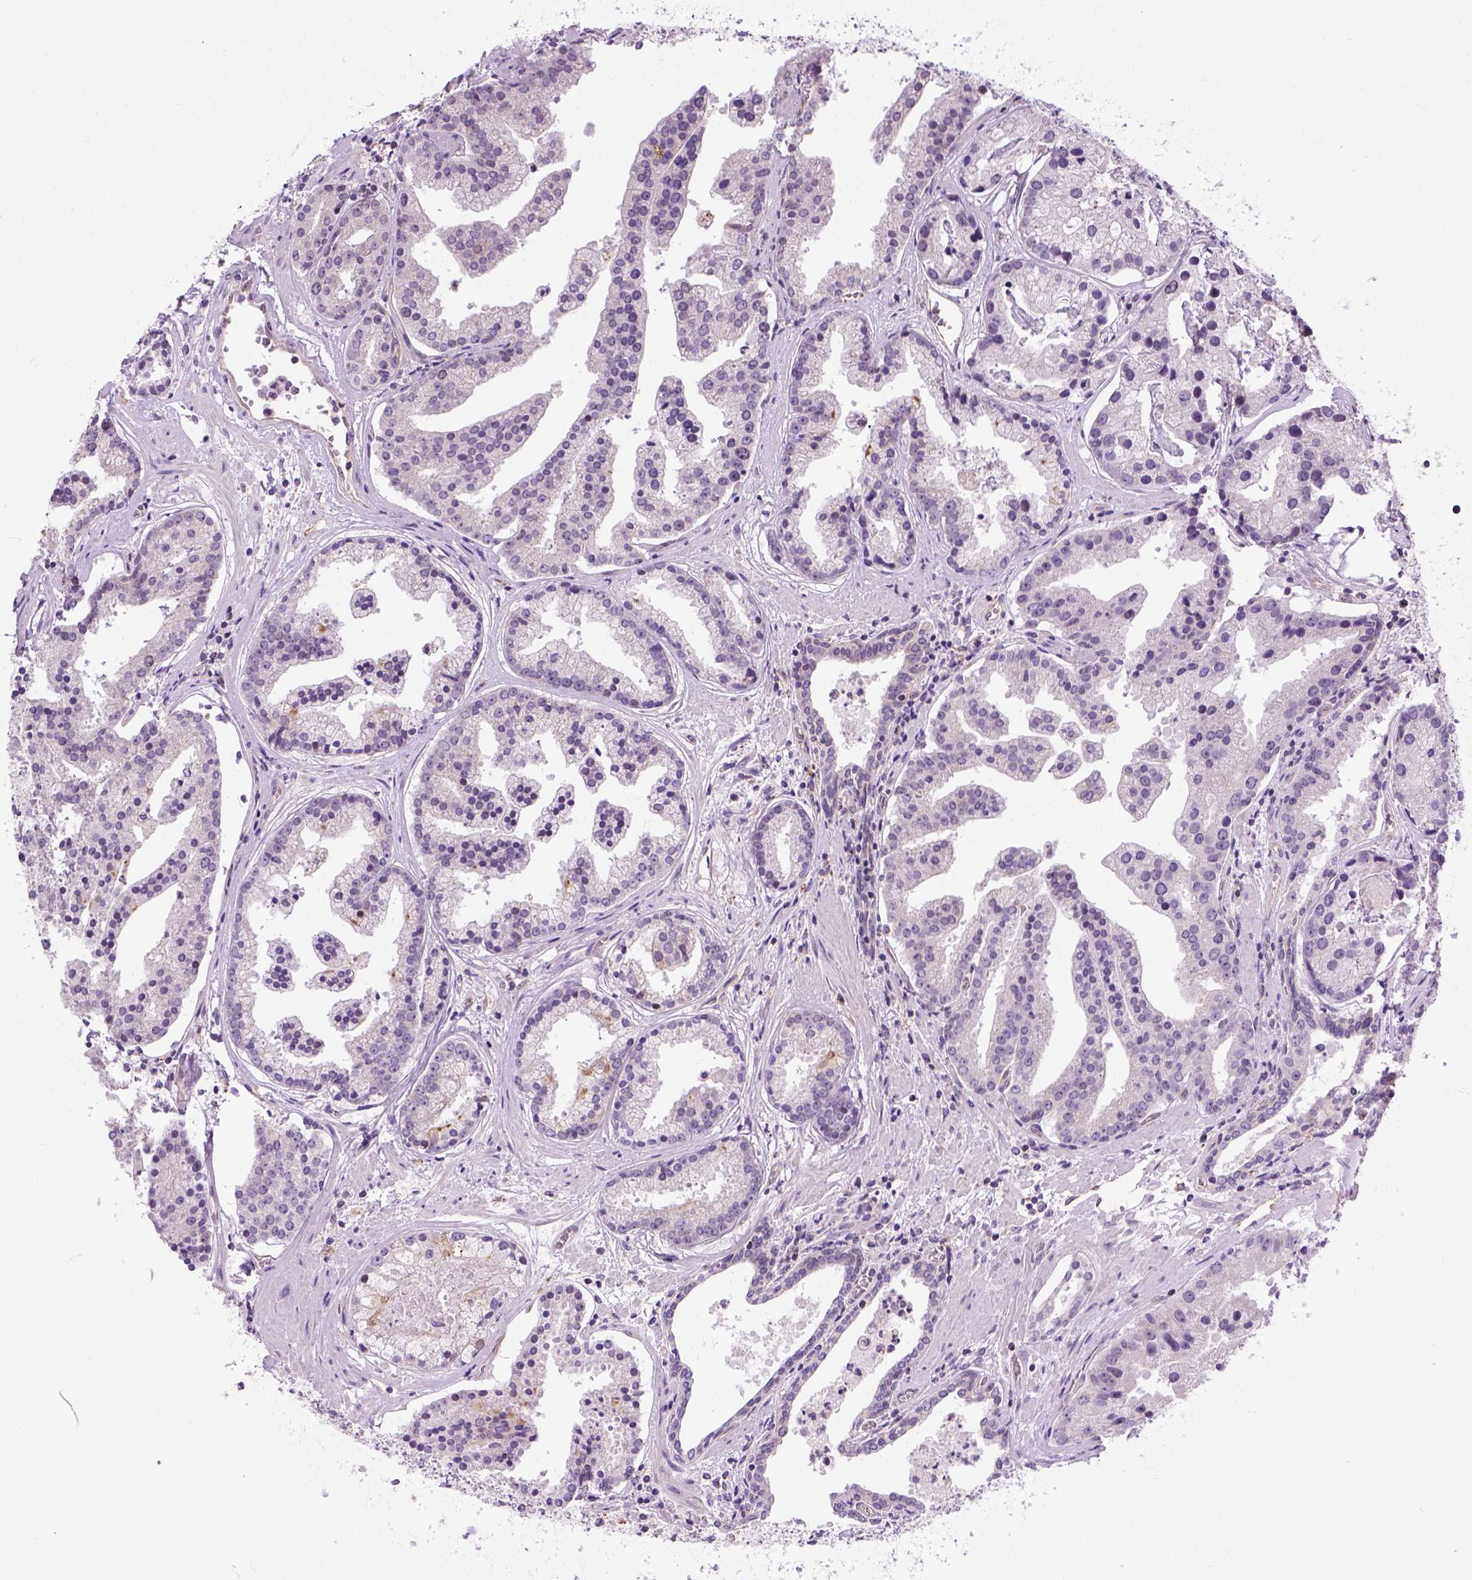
{"staining": {"intensity": "negative", "quantity": "none", "location": "none"}, "tissue": "prostate cancer", "cell_type": "Tumor cells", "image_type": "cancer", "snomed": [{"axis": "morphology", "description": "Adenocarcinoma, NOS"}, {"axis": "topography", "description": "Prostate and seminal vesicle, NOS"}, {"axis": "topography", "description": "Prostate"}], "caption": "IHC photomicrograph of human adenocarcinoma (prostate) stained for a protein (brown), which demonstrates no positivity in tumor cells. (DAB immunohistochemistry (IHC), high magnification).", "gene": "KAZN", "patient": {"sex": "male", "age": 44}}